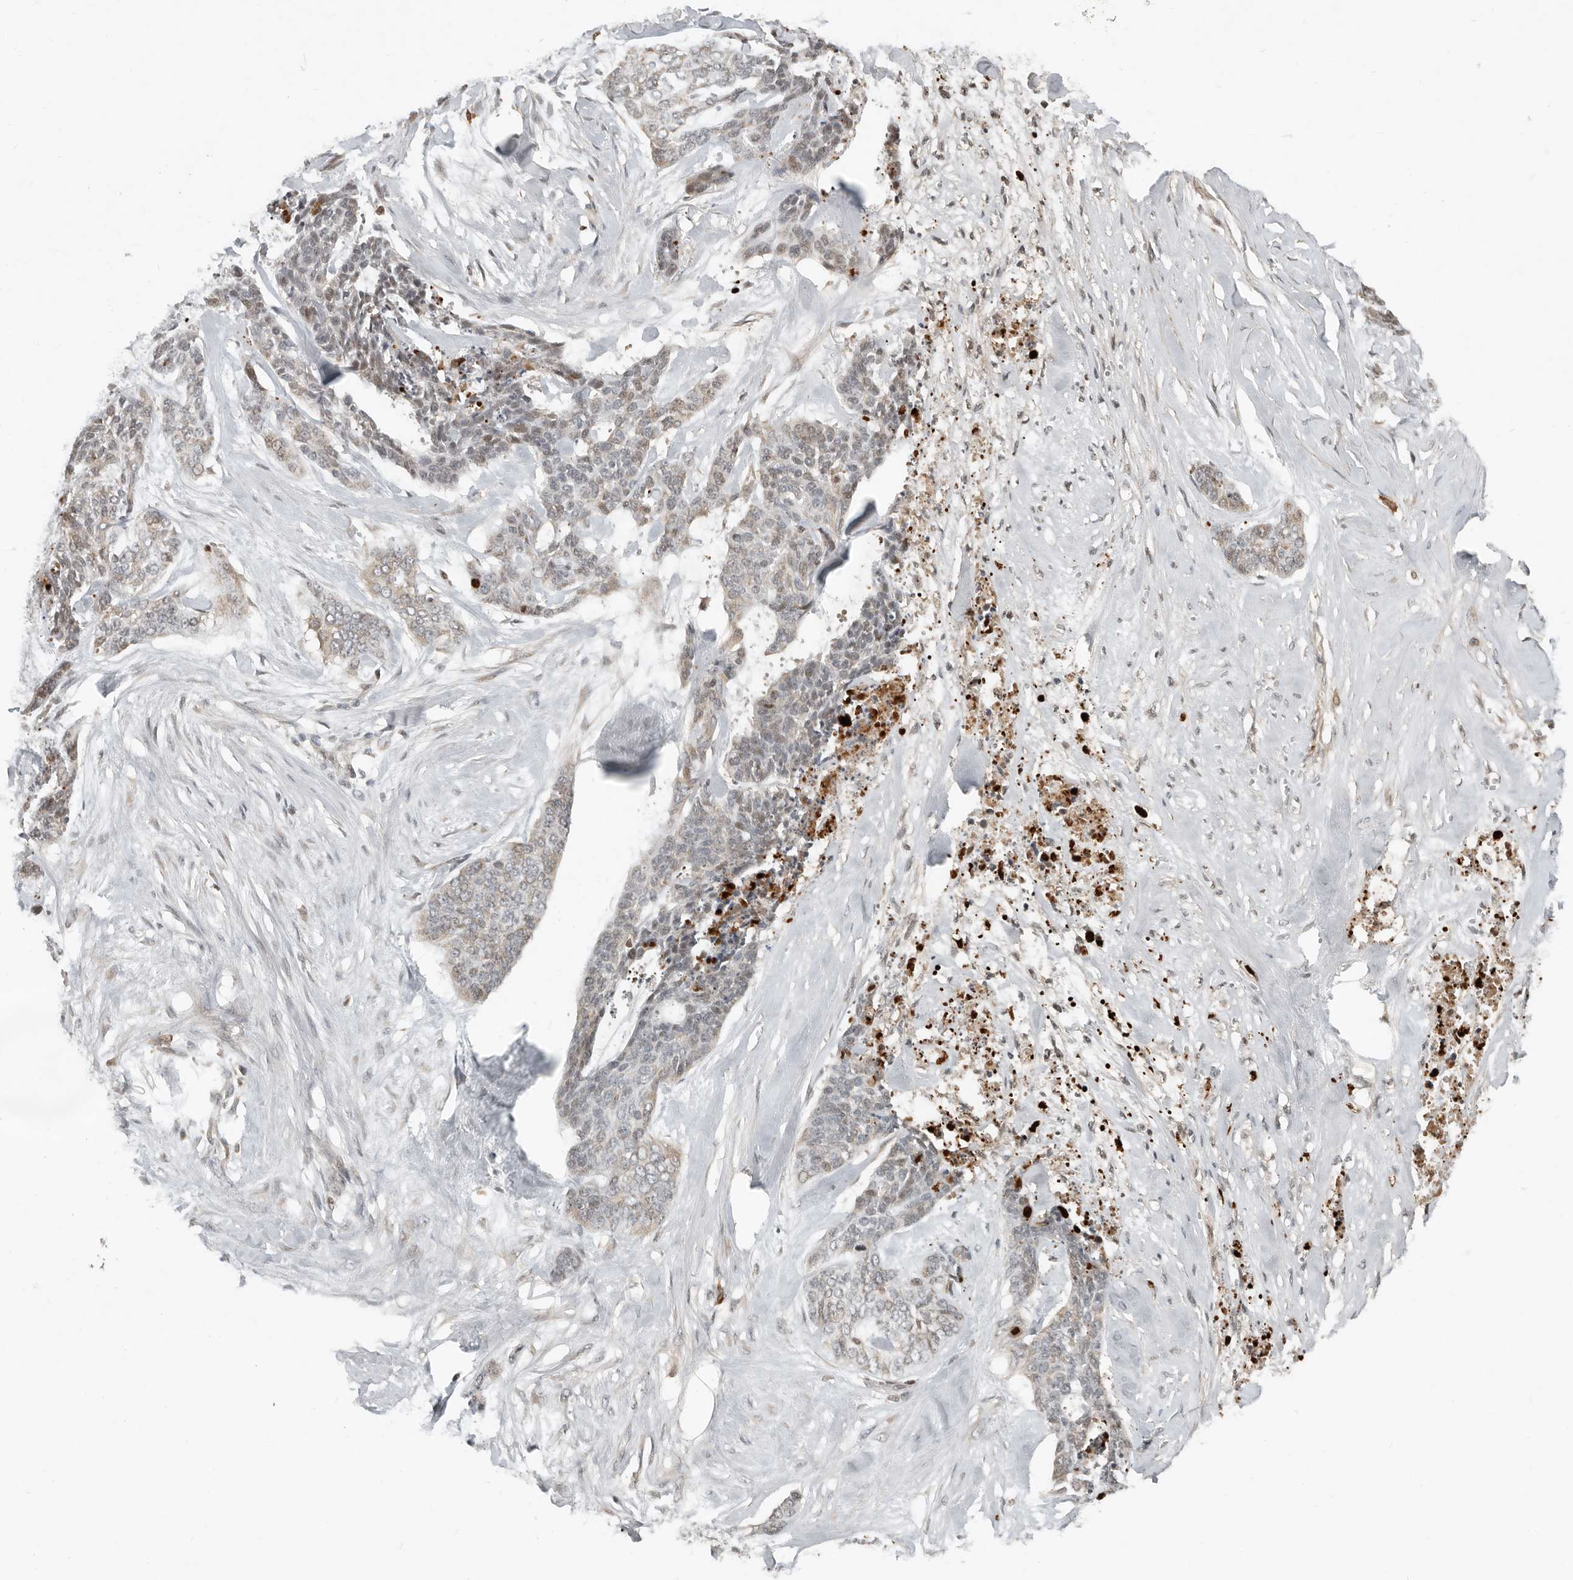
{"staining": {"intensity": "weak", "quantity": "<25%", "location": "cytoplasmic/membranous"}, "tissue": "skin cancer", "cell_type": "Tumor cells", "image_type": "cancer", "snomed": [{"axis": "morphology", "description": "Basal cell carcinoma"}, {"axis": "topography", "description": "Skin"}], "caption": "DAB immunohistochemical staining of human basal cell carcinoma (skin) displays no significant positivity in tumor cells.", "gene": "KLHL38", "patient": {"sex": "female", "age": 64}}